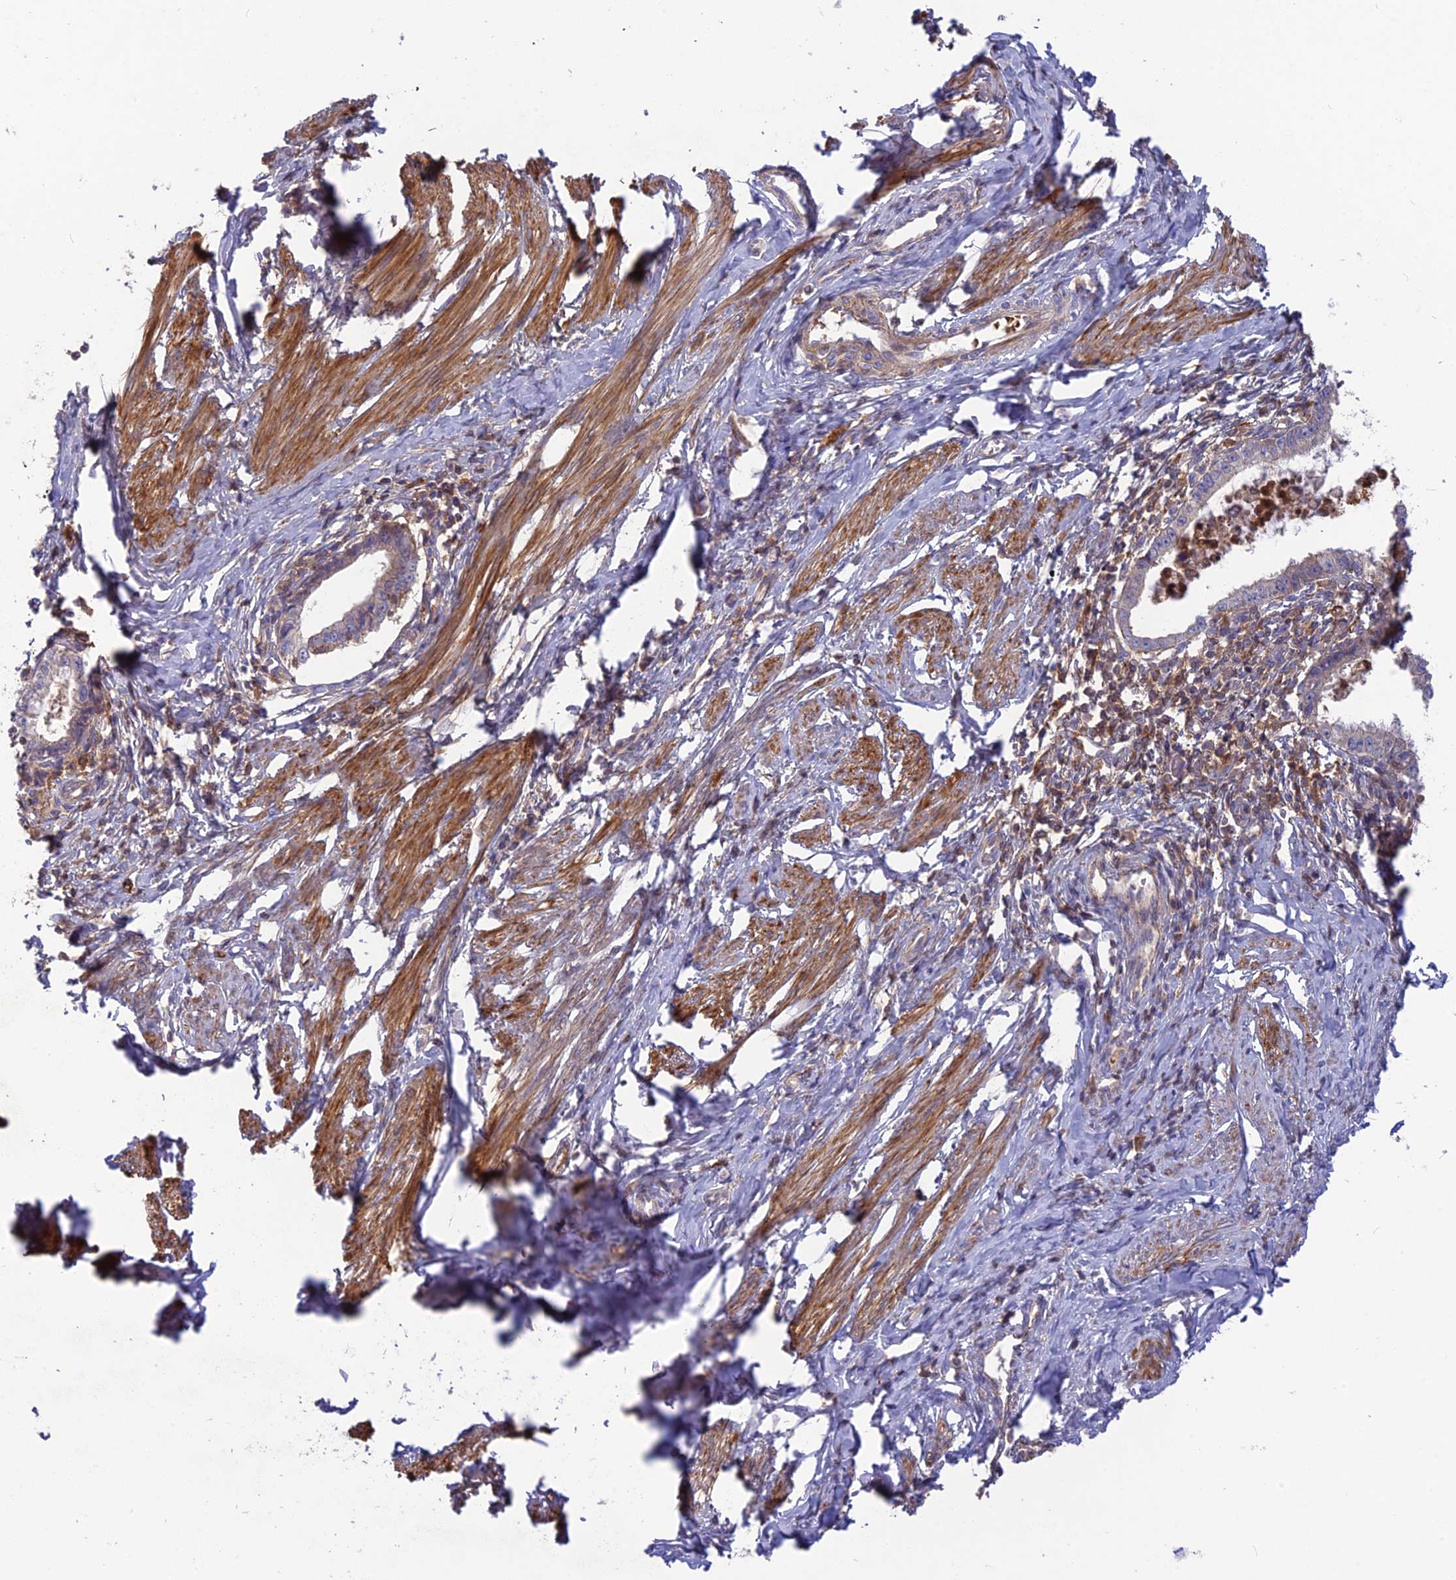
{"staining": {"intensity": "weak", "quantity": "<25%", "location": "cytoplasmic/membranous"}, "tissue": "cervical cancer", "cell_type": "Tumor cells", "image_type": "cancer", "snomed": [{"axis": "morphology", "description": "Adenocarcinoma, NOS"}, {"axis": "topography", "description": "Cervix"}], "caption": "A micrograph of human cervical cancer is negative for staining in tumor cells. (DAB (3,3'-diaminobenzidine) IHC visualized using brightfield microscopy, high magnification).", "gene": "CPNE7", "patient": {"sex": "female", "age": 36}}